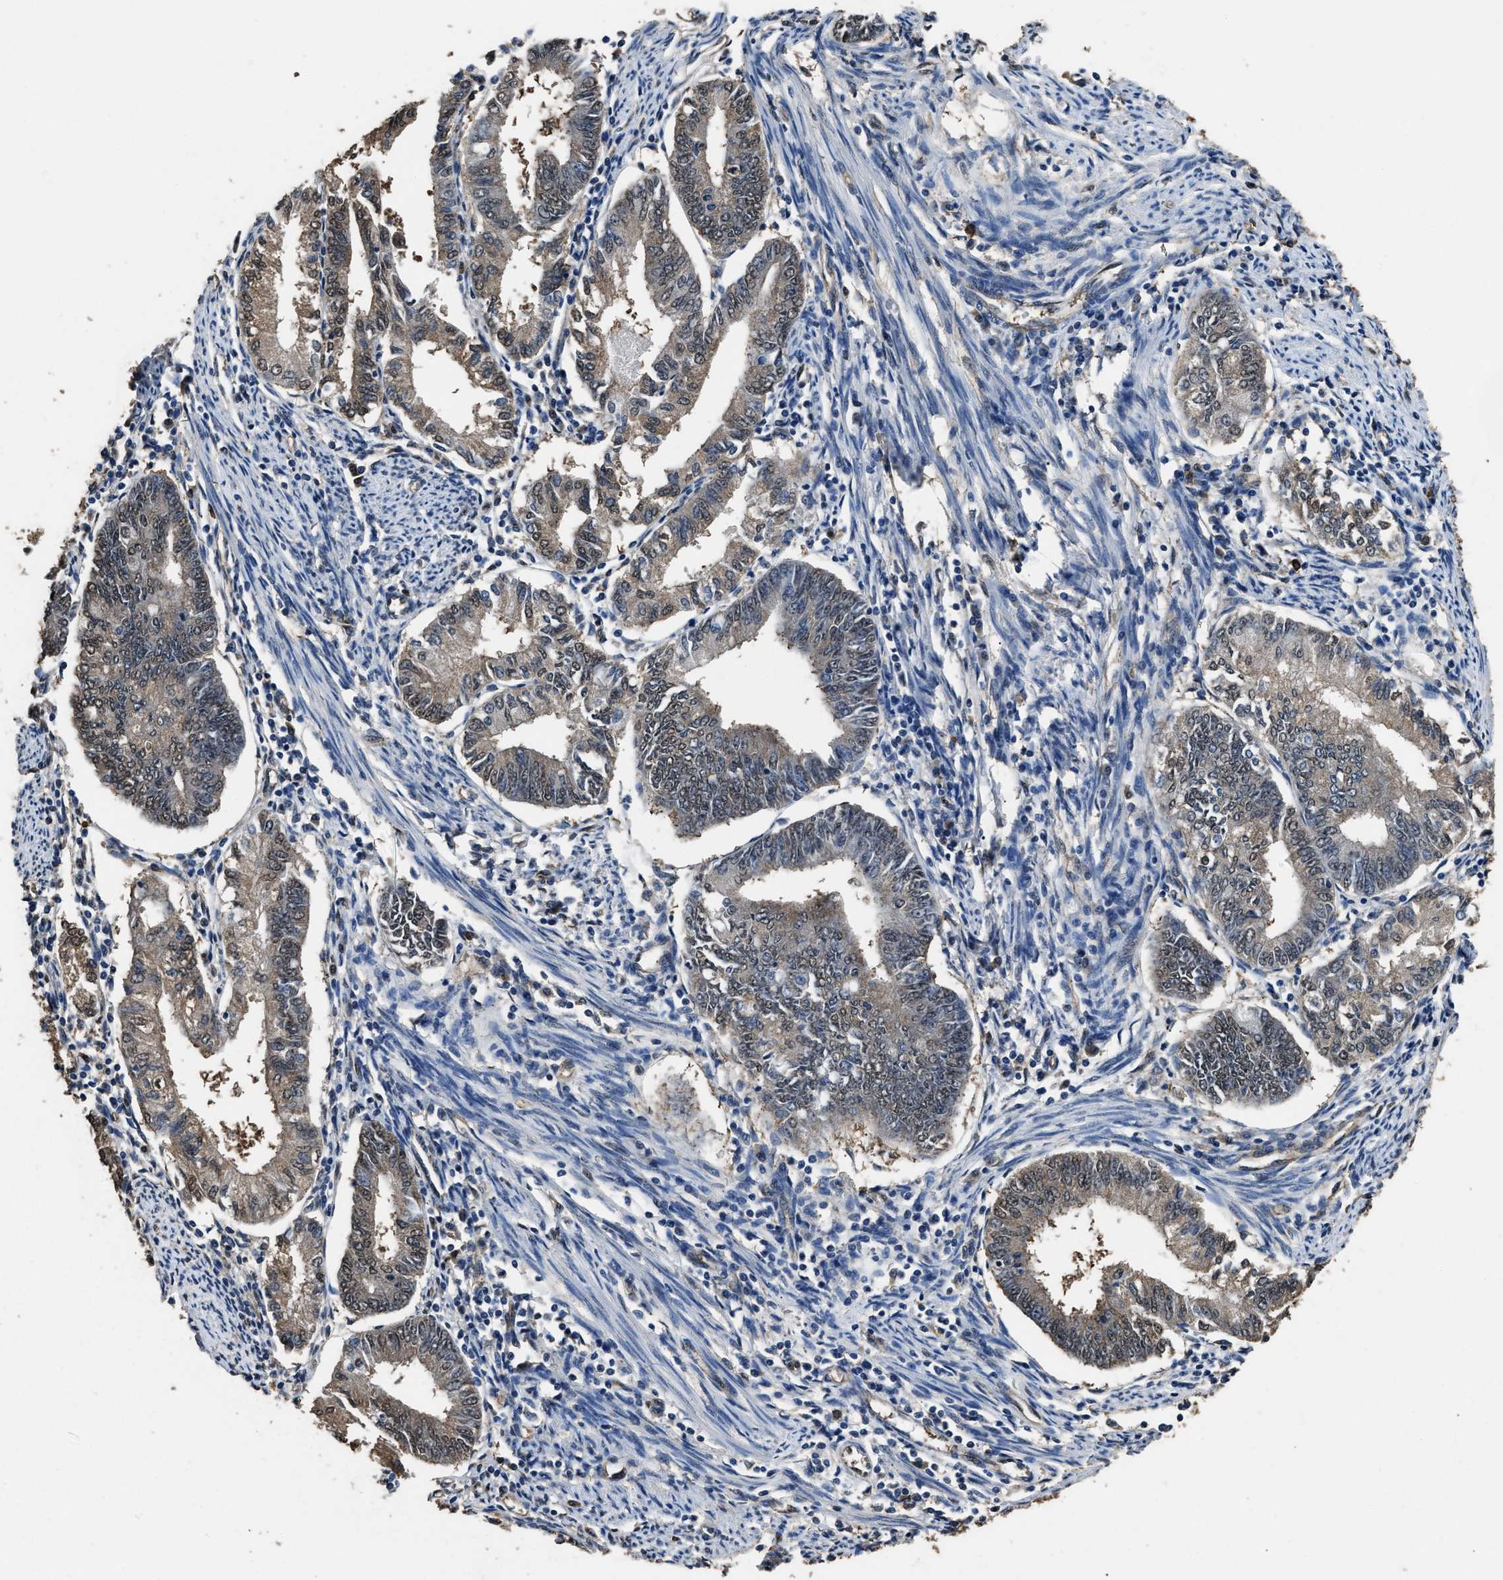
{"staining": {"intensity": "weak", "quantity": ">75%", "location": "cytoplasmic/membranous,nuclear"}, "tissue": "endometrial cancer", "cell_type": "Tumor cells", "image_type": "cancer", "snomed": [{"axis": "morphology", "description": "Adenocarcinoma, NOS"}, {"axis": "topography", "description": "Endometrium"}], "caption": "Tumor cells reveal low levels of weak cytoplasmic/membranous and nuclear expression in about >75% of cells in human adenocarcinoma (endometrial).", "gene": "YWHAE", "patient": {"sex": "female", "age": 86}}